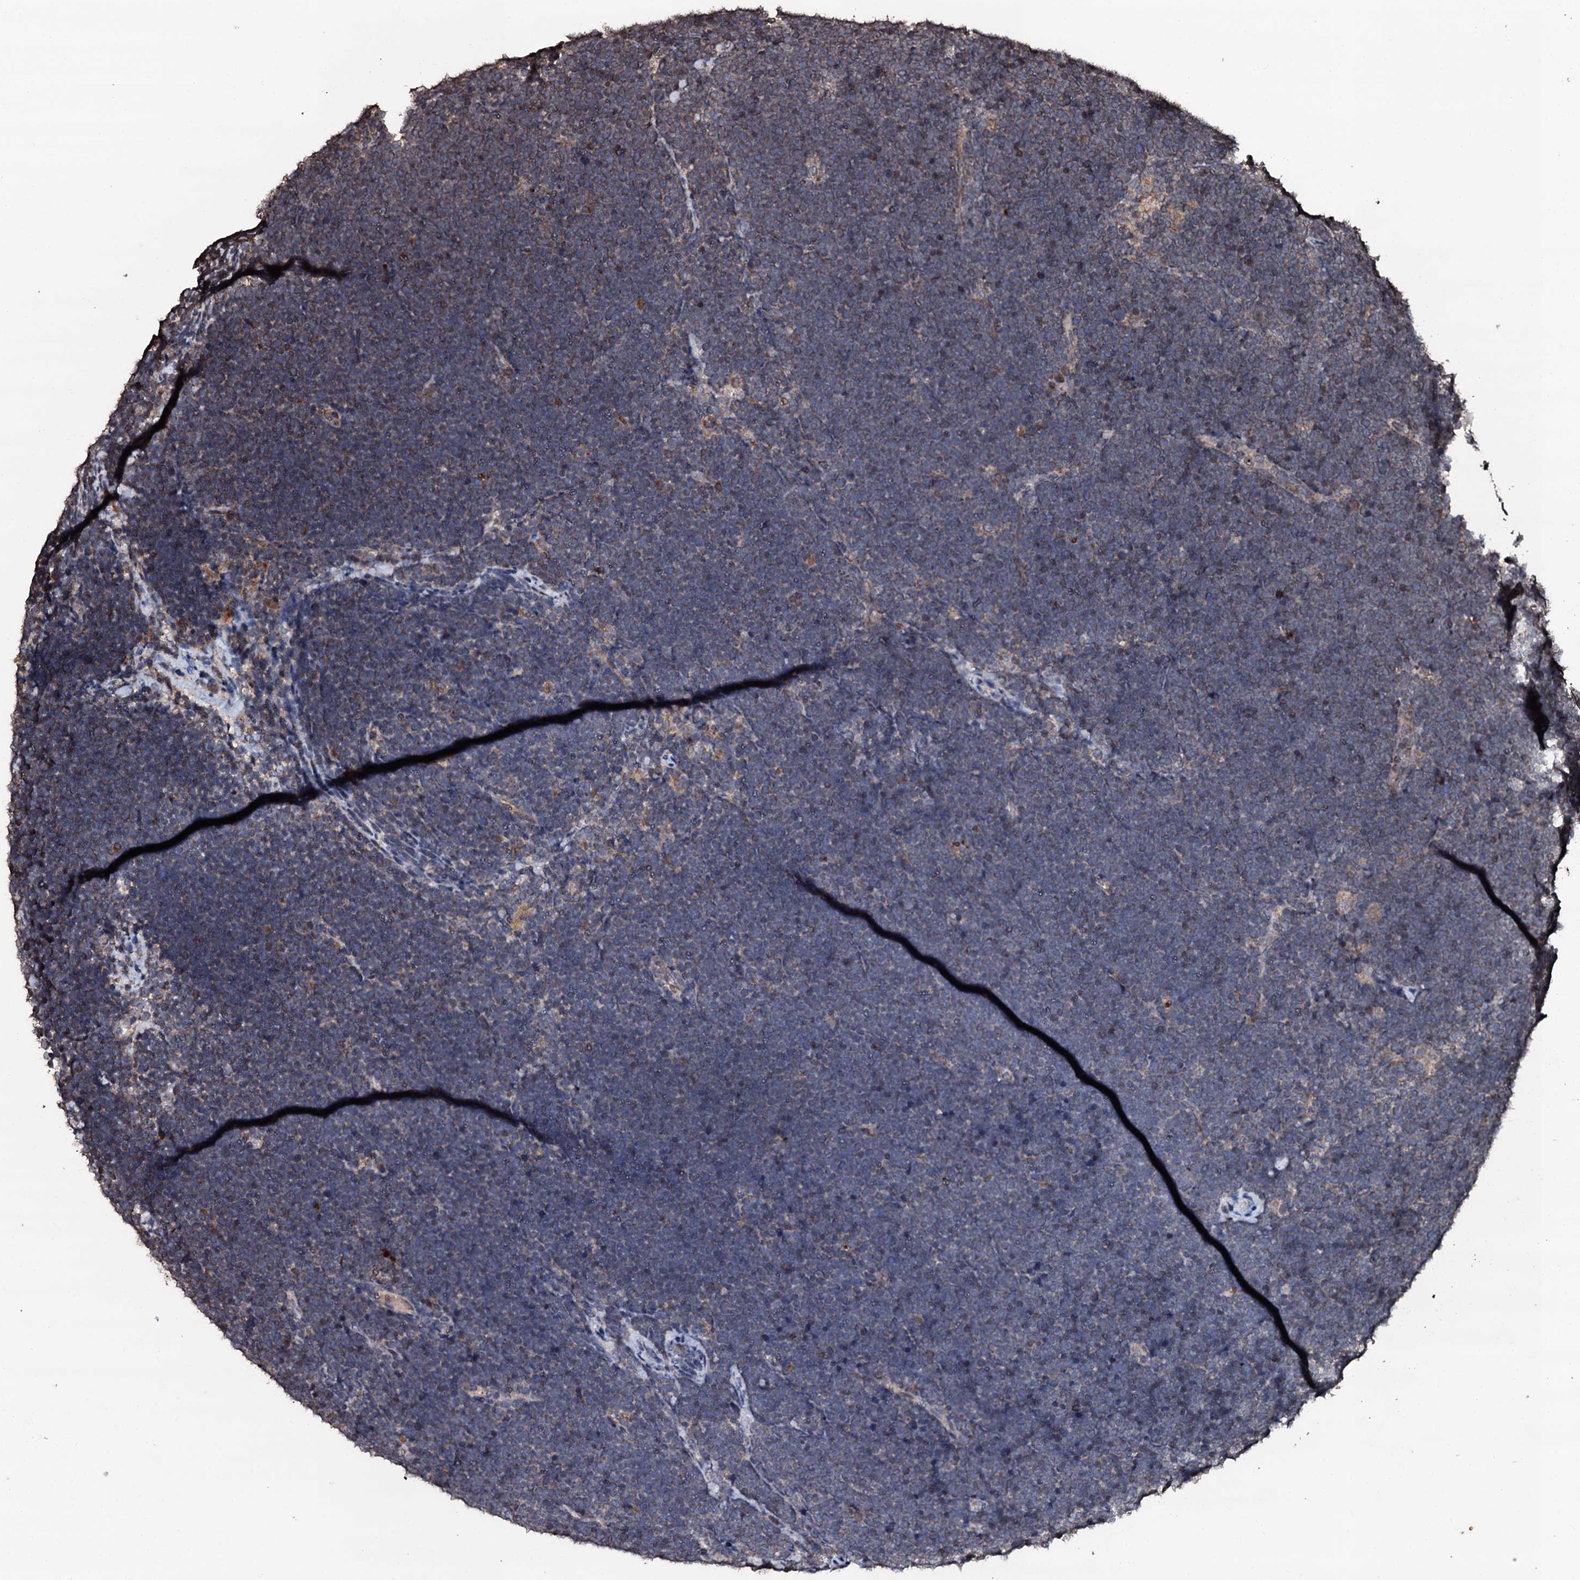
{"staining": {"intensity": "weak", "quantity": "<25%", "location": "cytoplasmic/membranous"}, "tissue": "lymphoma", "cell_type": "Tumor cells", "image_type": "cancer", "snomed": [{"axis": "morphology", "description": "Malignant lymphoma, non-Hodgkin's type, High grade"}, {"axis": "topography", "description": "Lymph node"}], "caption": "Image shows no protein positivity in tumor cells of malignant lymphoma, non-Hodgkin's type (high-grade) tissue.", "gene": "SDHAF2", "patient": {"sex": "male", "age": 13}}